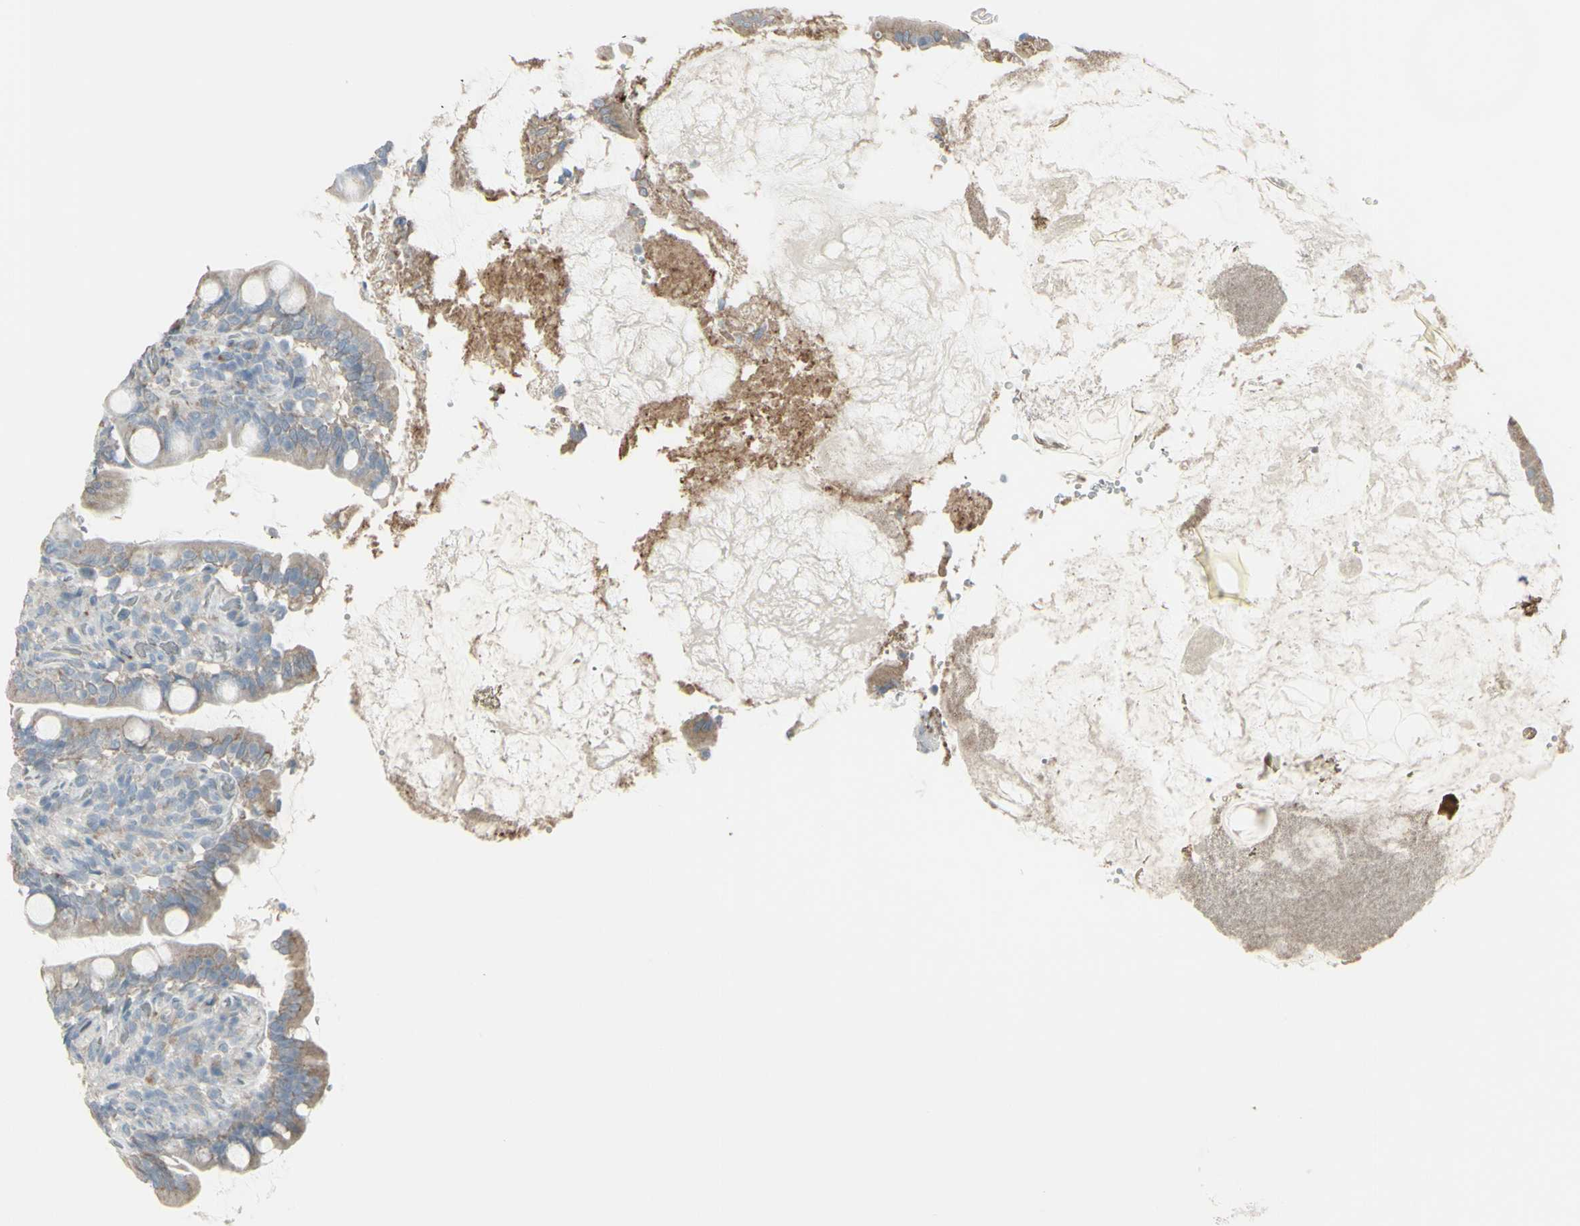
{"staining": {"intensity": "weak", "quantity": "25%-75%", "location": "cytoplasmic/membranous"}, "tissue": "small intestine", "cell_type": "Glandular cells", "image_type": "normal", "snomed": [{"axis": "morphology", "description": "Normal tissue, NOS"}, {"axis": "topography", "description": "Small intestine"}], "caption": "DAB (3,3'-diaminobenzidine) immunohistochemical staining of benign human small intestine demonstrates weak cytoplasmic/membranous protein expression in about 25%-75% of glandular cells.", "gene": "CD79B", "patient": {"sex": "female", "age": 56}}